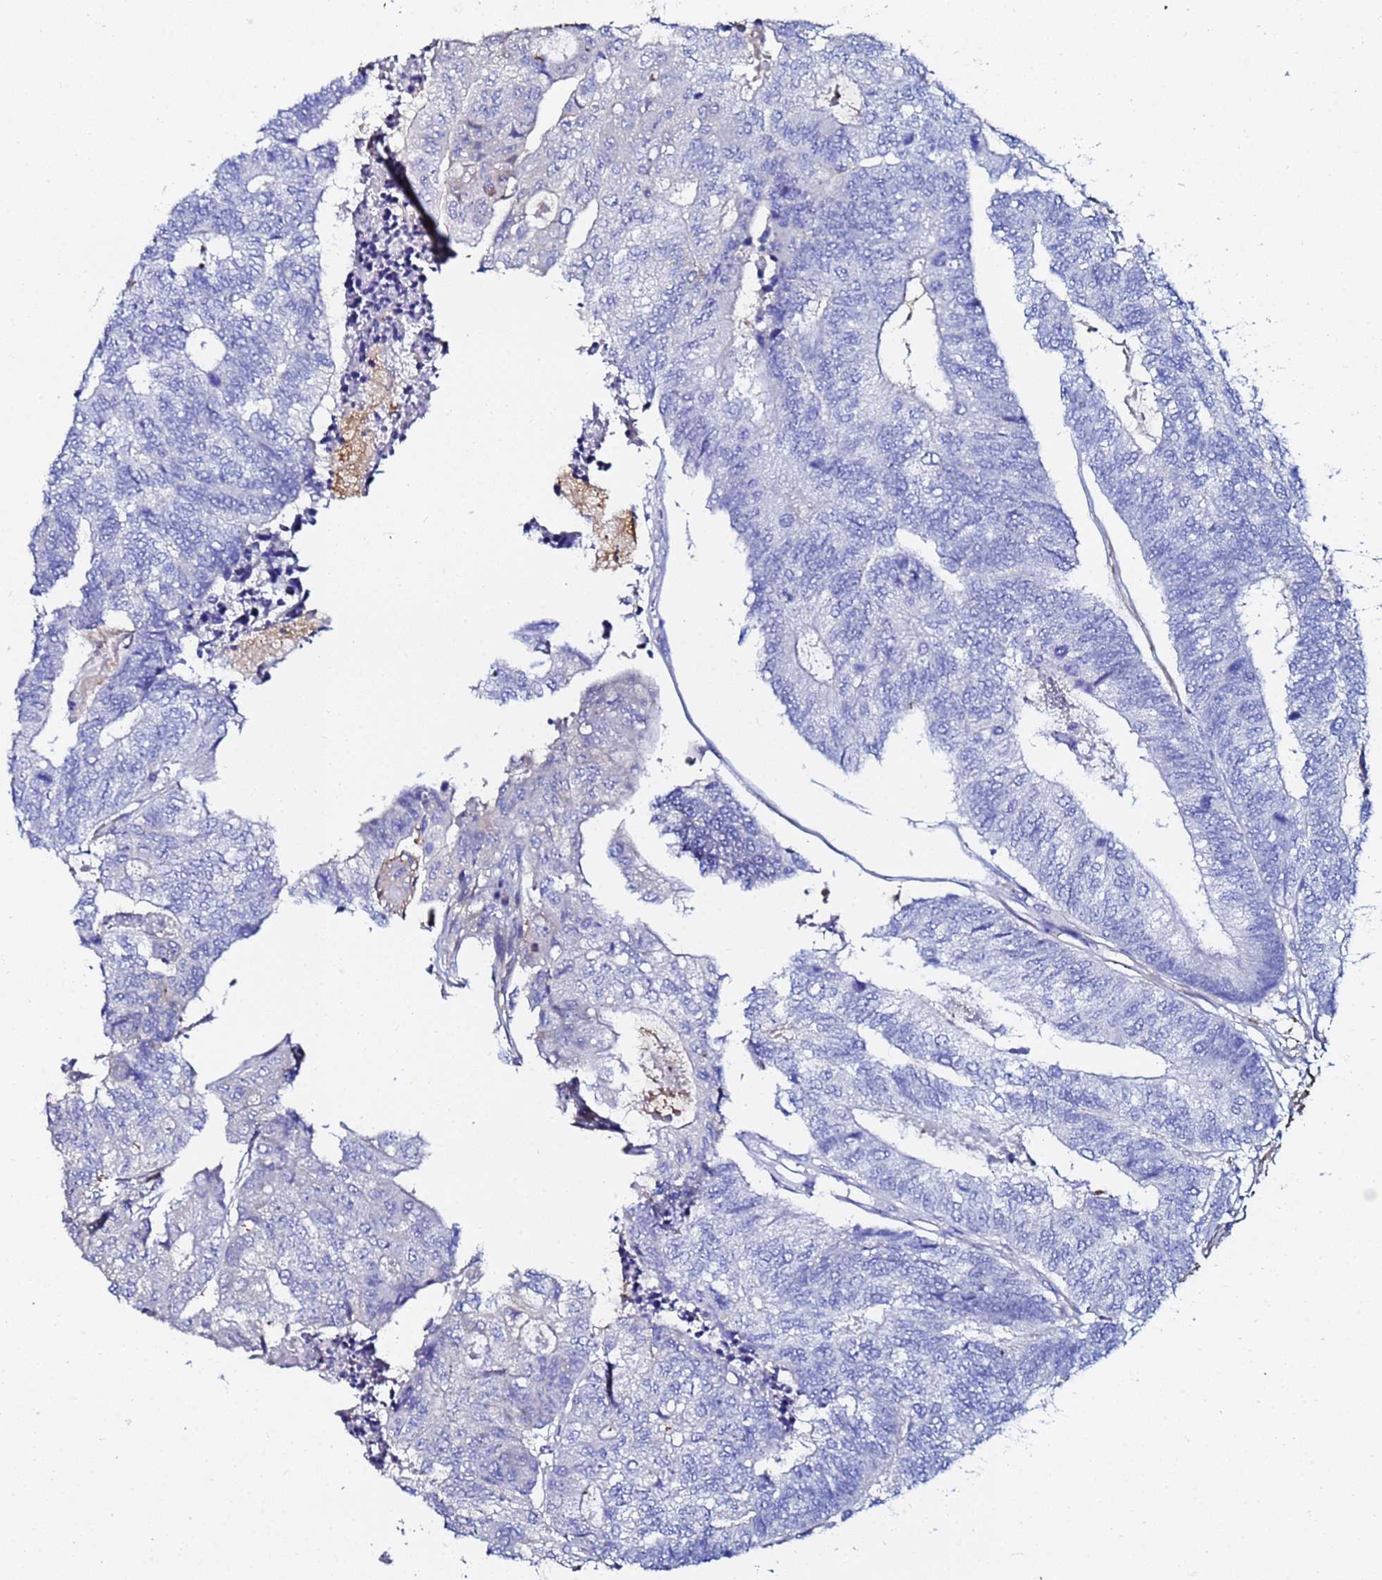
{"staining": {"intensity": "negative", "quantity": "none", "location": "none"}, "tissue": "colorectal cancer", "cell_type": "Tumor cells", "image_type": "cancer", "snomed": [{"axis": "morphology", "description": "Adenocarcinoma, NOS"}, {"axis": "topography", "description": "Colon"}], "caption": "Histopathology image shows no significant protein positivity in tumor cells of colorectal cancer (adenocarcinoma).", "gene": "BASP1", "patient": {"sex": "female", "age": 67}}